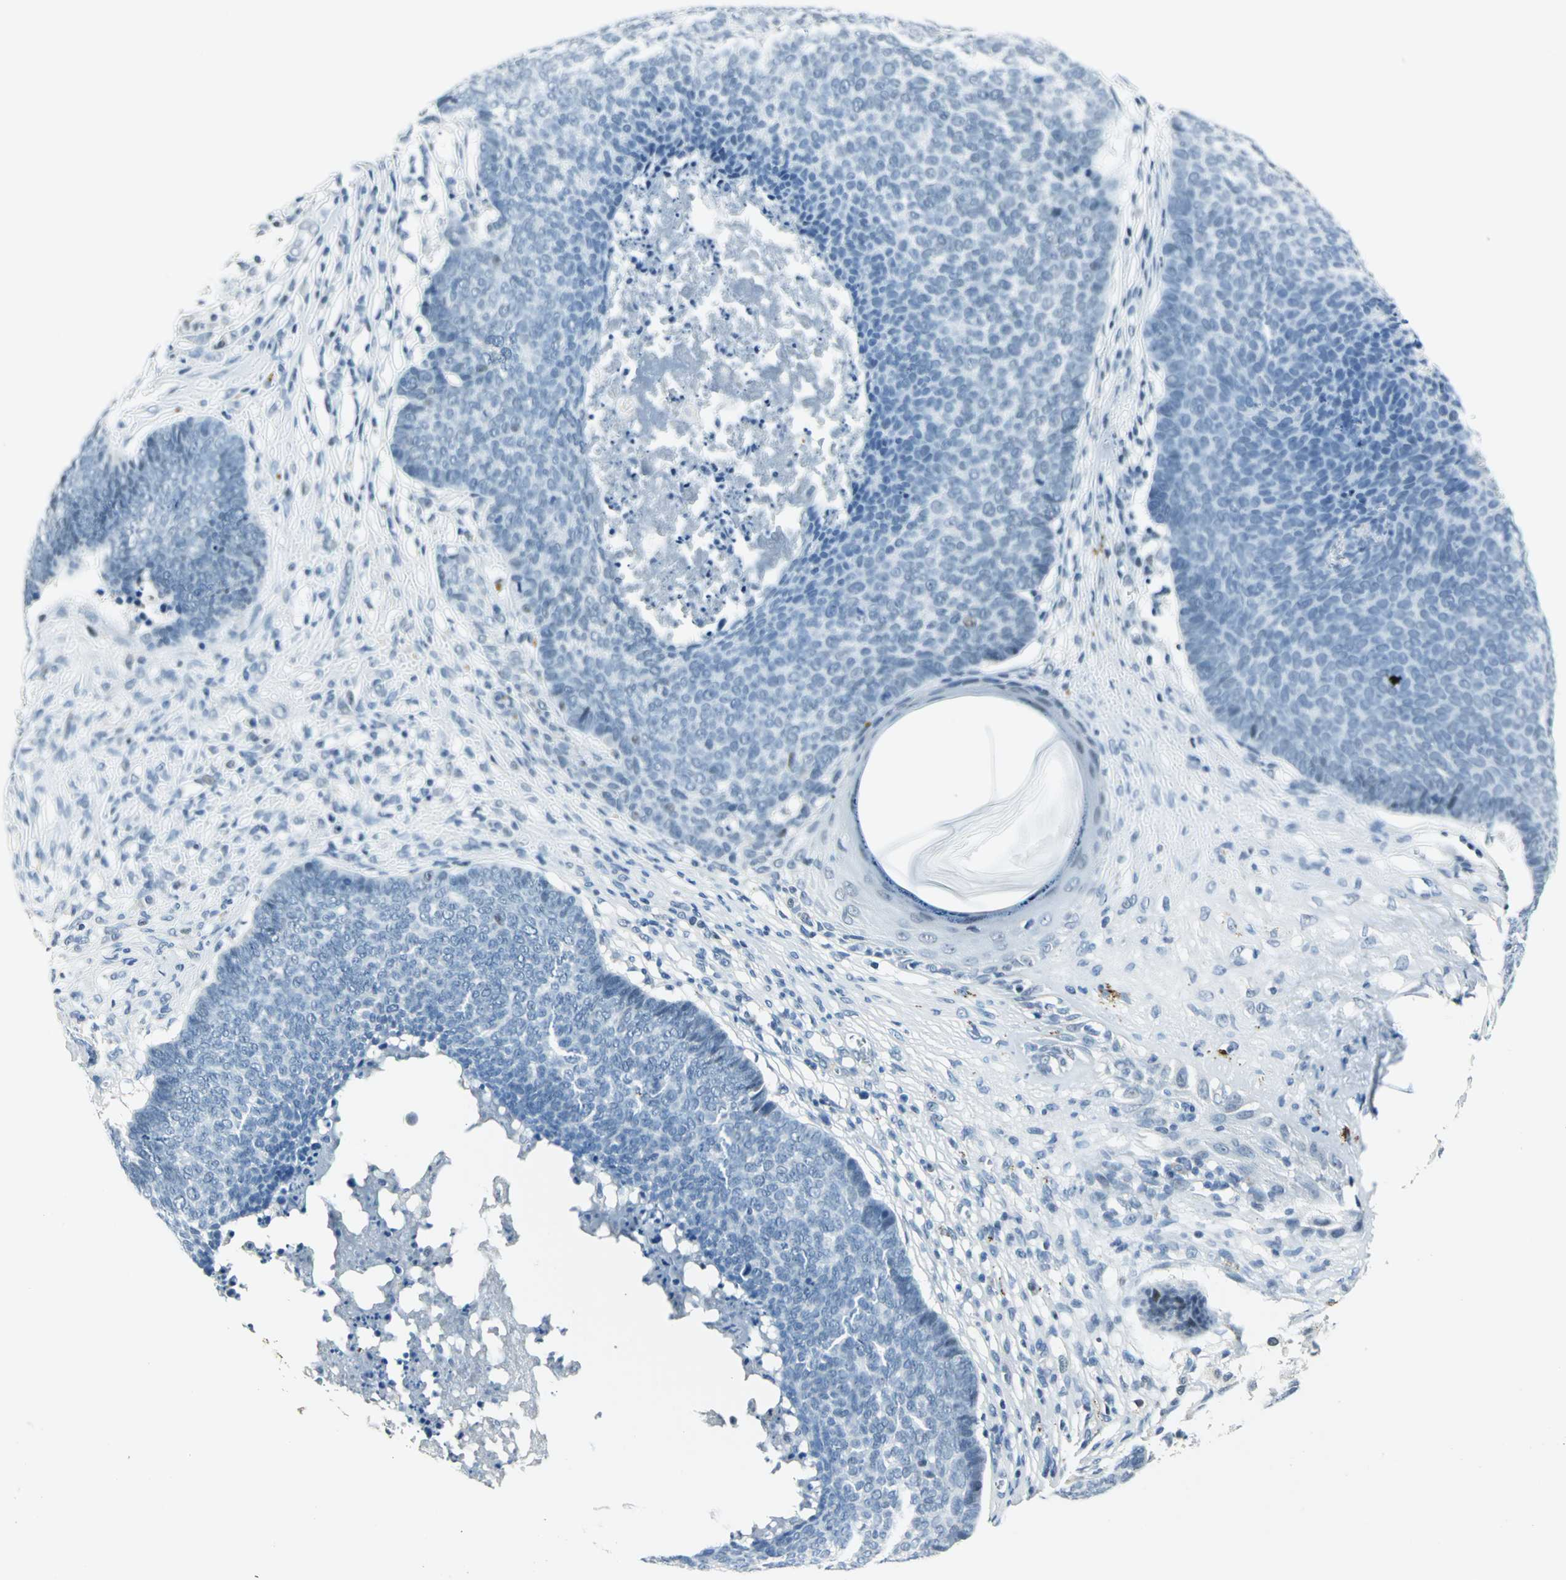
{"staining": {"intensity": "negative", "quantity": "none", "location": "none"}, "tissue": "skin cancer", "cell_type": "Tumor cells", "image_type": "cancer", "snomed": [{"axis": "morphology", "description": "Basal cell carcinoma"}, {"axis": "topography", "description": "Skin"}], "caption": "High power microscopy micrograph of an immunohistochemistry micrograph of skin basal cell carcinoma, revealing no significant positivity in tumor cells.", "gene": "RAD17", "patient": {"sex": "male", "age": 84}}